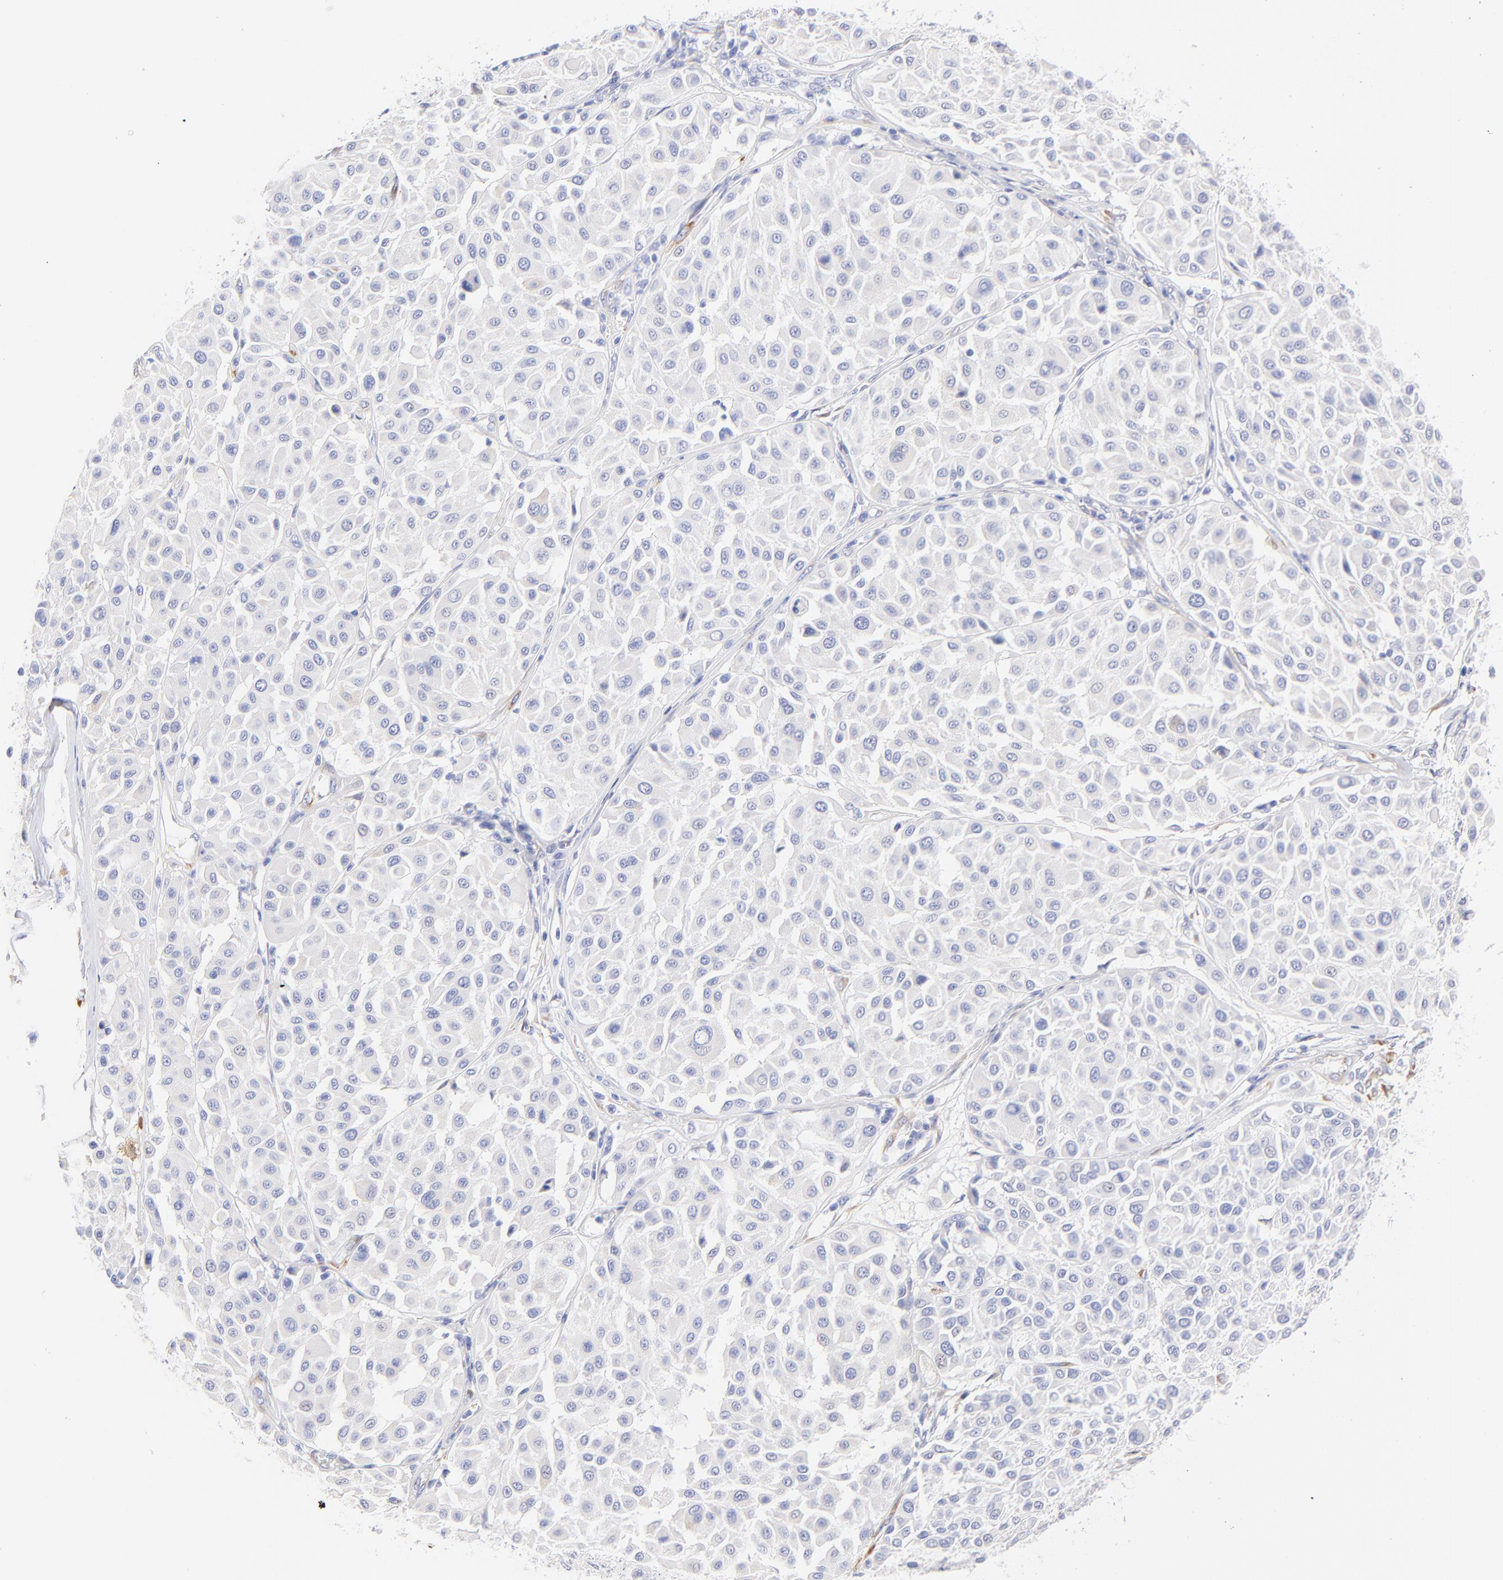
{"staining": {"intensity": "negative", "quantity": "none", "location": "none"}, "tissue": "melanoma", "cell_type": "Tumor cells", "image_type": "cancer", "snomed": [{"axis": "morphology", "description": "Malignant melanoma, Metastatic site"}, {"axis": "topography", "description": "Soft tissue"}], "caption": "A histopathology image of human malignant melanoma (metastatic site) is negative for staining in tumor cells. (DAB (3,3'-diaminobenzidine) IHC, high magnification).", "gene": "C1QTNF6", "patient": {"sex": "male", "age": 41}}